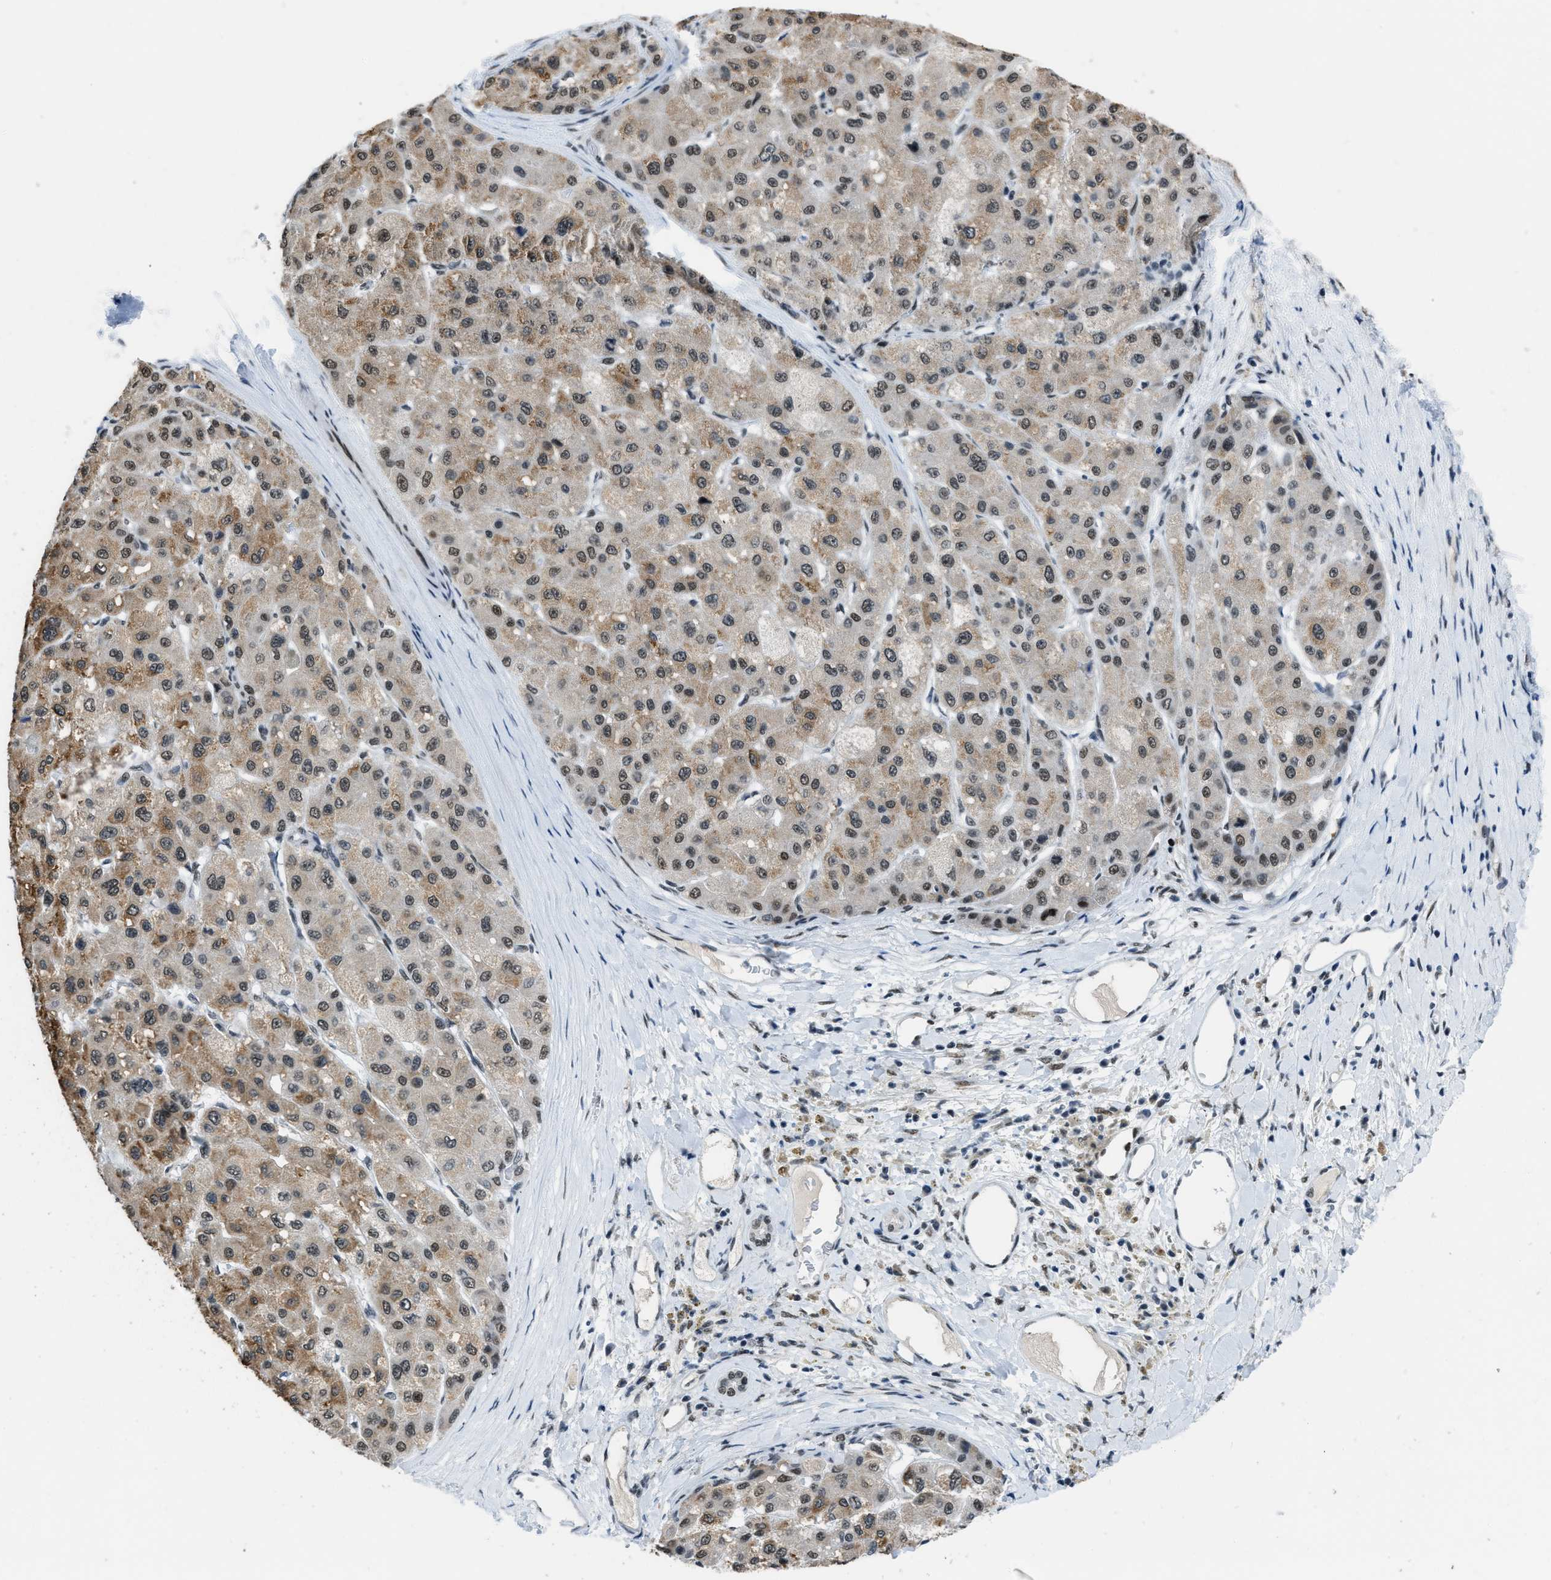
{"staining": {"intensity": "moderate", "quantity": ">75%", "location": "cytoplasmic/membranous,nuclear"}, "tissue": "liver cancer", "cell_type": "Tumor cells", "image_type": "cancer", "snomed": [{"axis": "morphology", "description": "Carcinoma, Hepatocellular, NOS"}, {"axis": "topography", "description": "Liver"}], "caption": "Liver cancer (hepatocellular carcinoma) stained with a protein marker exhibits moderate staining in tumor cells.", "gene": "GATAD2B", "patient": {"sex": "male", "age": 80}}